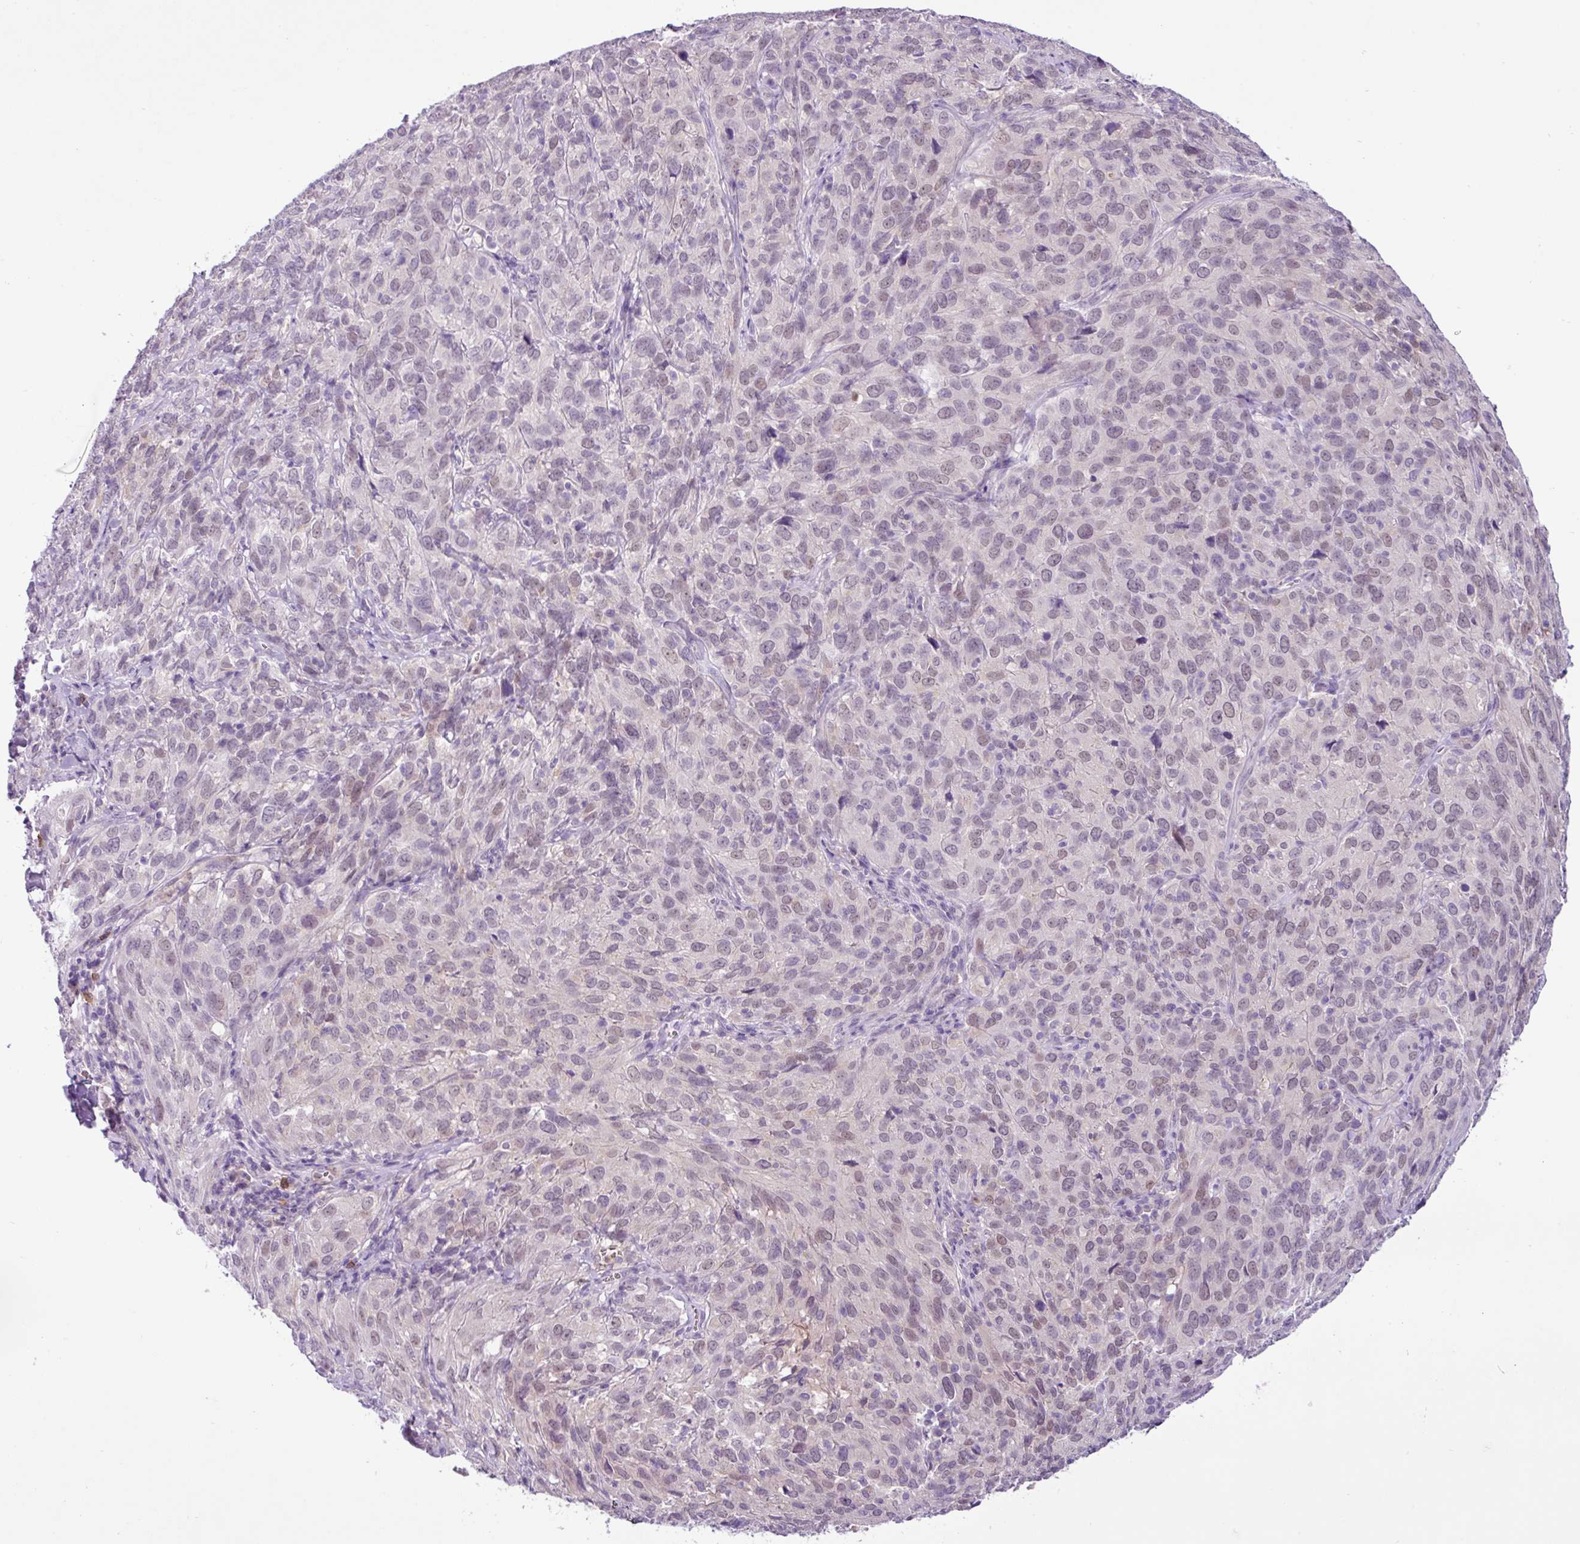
{"staining": {"intensity": "weak", "quantity": "25%-75%", "location": "nuclear"}, "tissue": "cervical cancer", "cell_type": "Tumor cells", "image_type": "cancer", "snomed": [{"axis": "morphology", "description": "Squamous cell carcinoma, NOS"}, {"axis": "topography", "description": "Cervix"}], "caption": "Cervical cancer stained for a protein (brown) exhibits weak nuclear positive positivity in about 25%-75% of tumor cells.", "gene": "TONSL", "patient": {"sex": "female", "age": 51}}